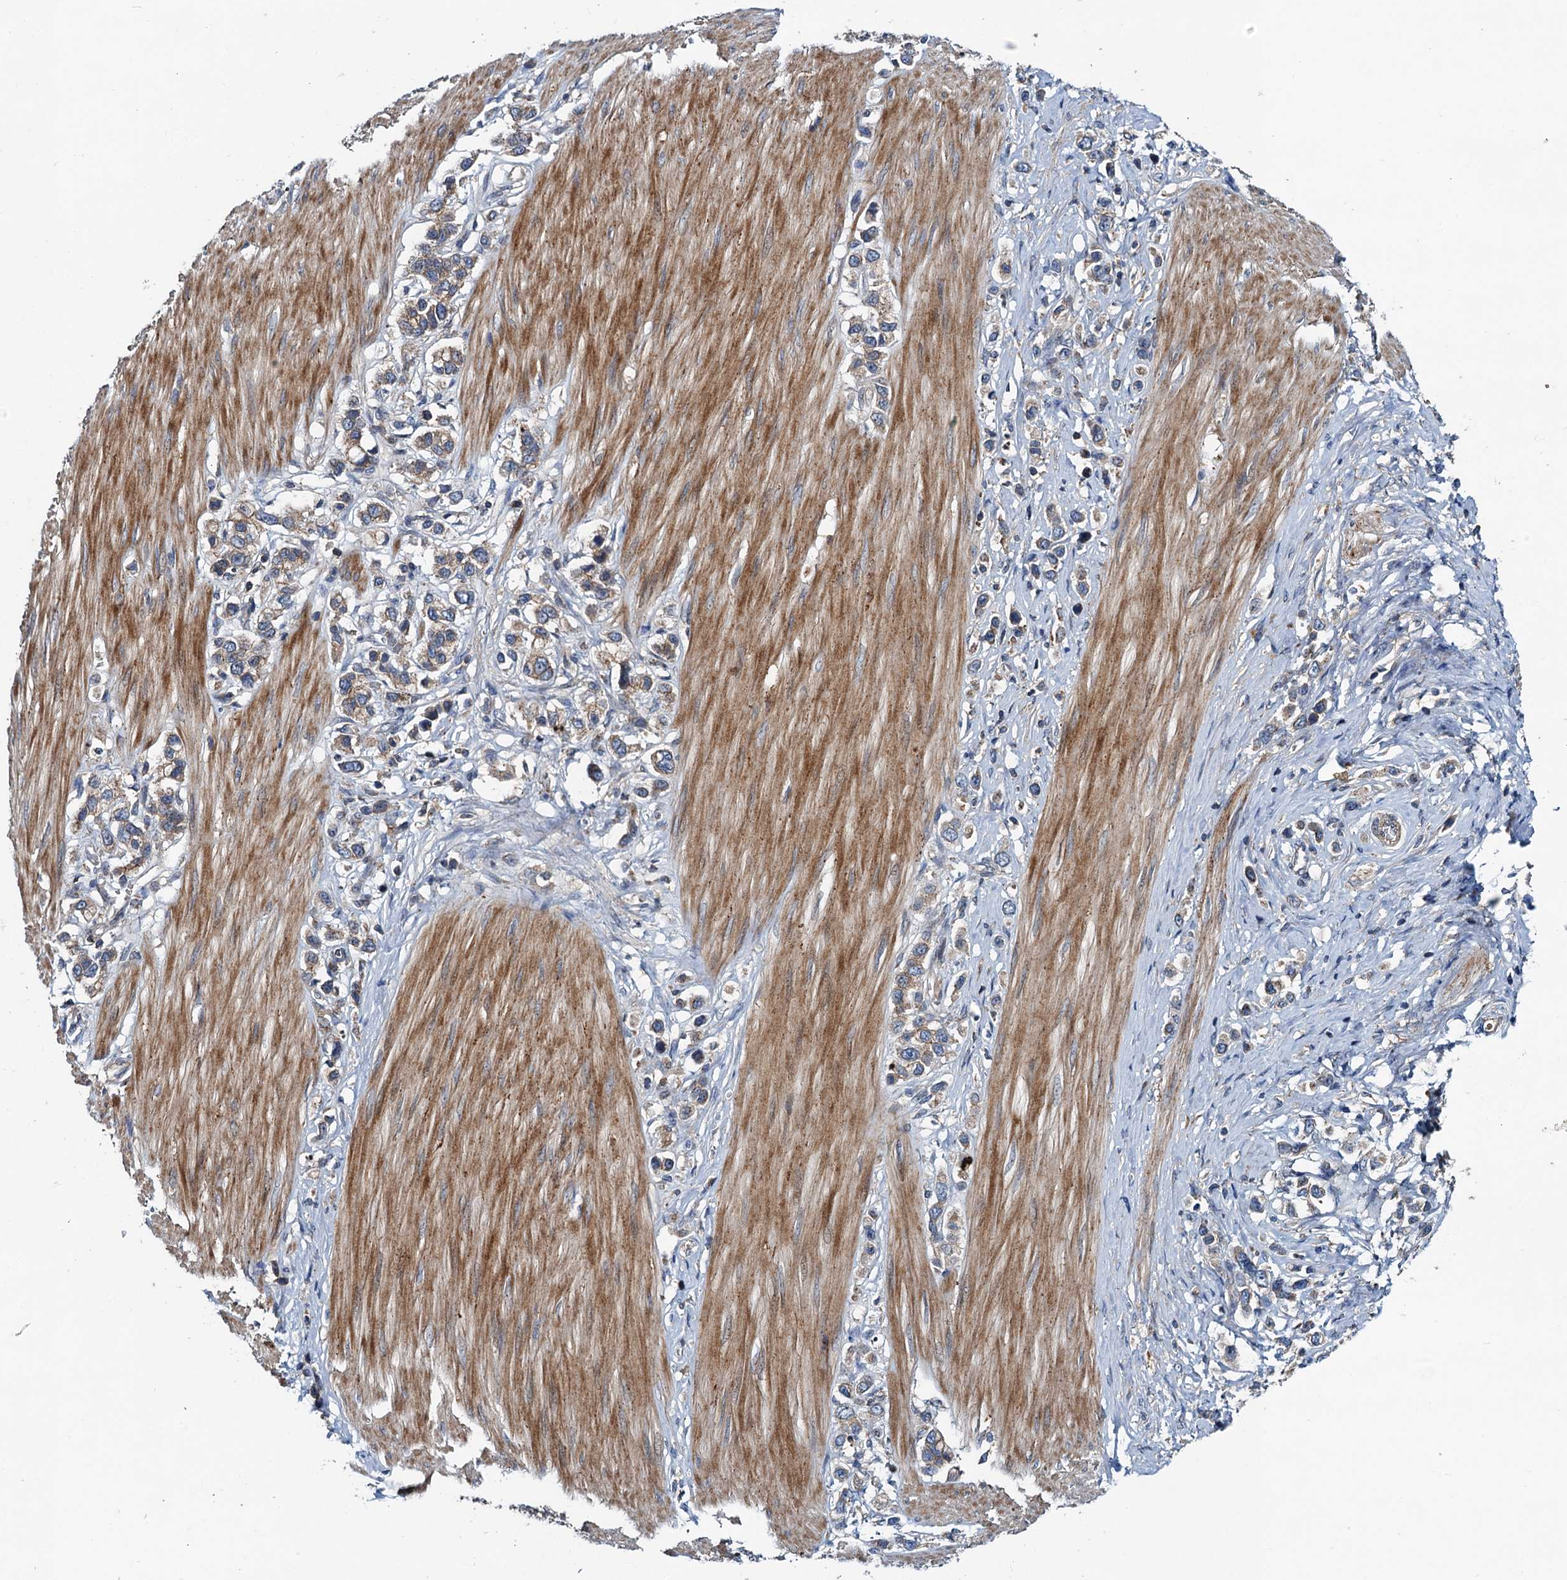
{"staining": {"intensity": "weak", "quantity": "25%-75%", "location": "cytoplasmic/membranous"}, "tissue": "stomach cancer", "cell_type": "Tumor cells", "image_type": "cancer", "snomed": [{"axis": "morphology", "description": "Adenocarcinoma, NOS"}, {"axis": "topography", "description": "Stomach"}], "caption": "Protein staining reveals weak cytoplasmic/membranous expression in about 25%-75% of tumor cells in adenocarcinoma (stomach). Immunohistochemistry stains the protein in brown and the nuclei are stained blue.", "gene": "EFL1", "patient": {"sex": "female", "age": 65}}